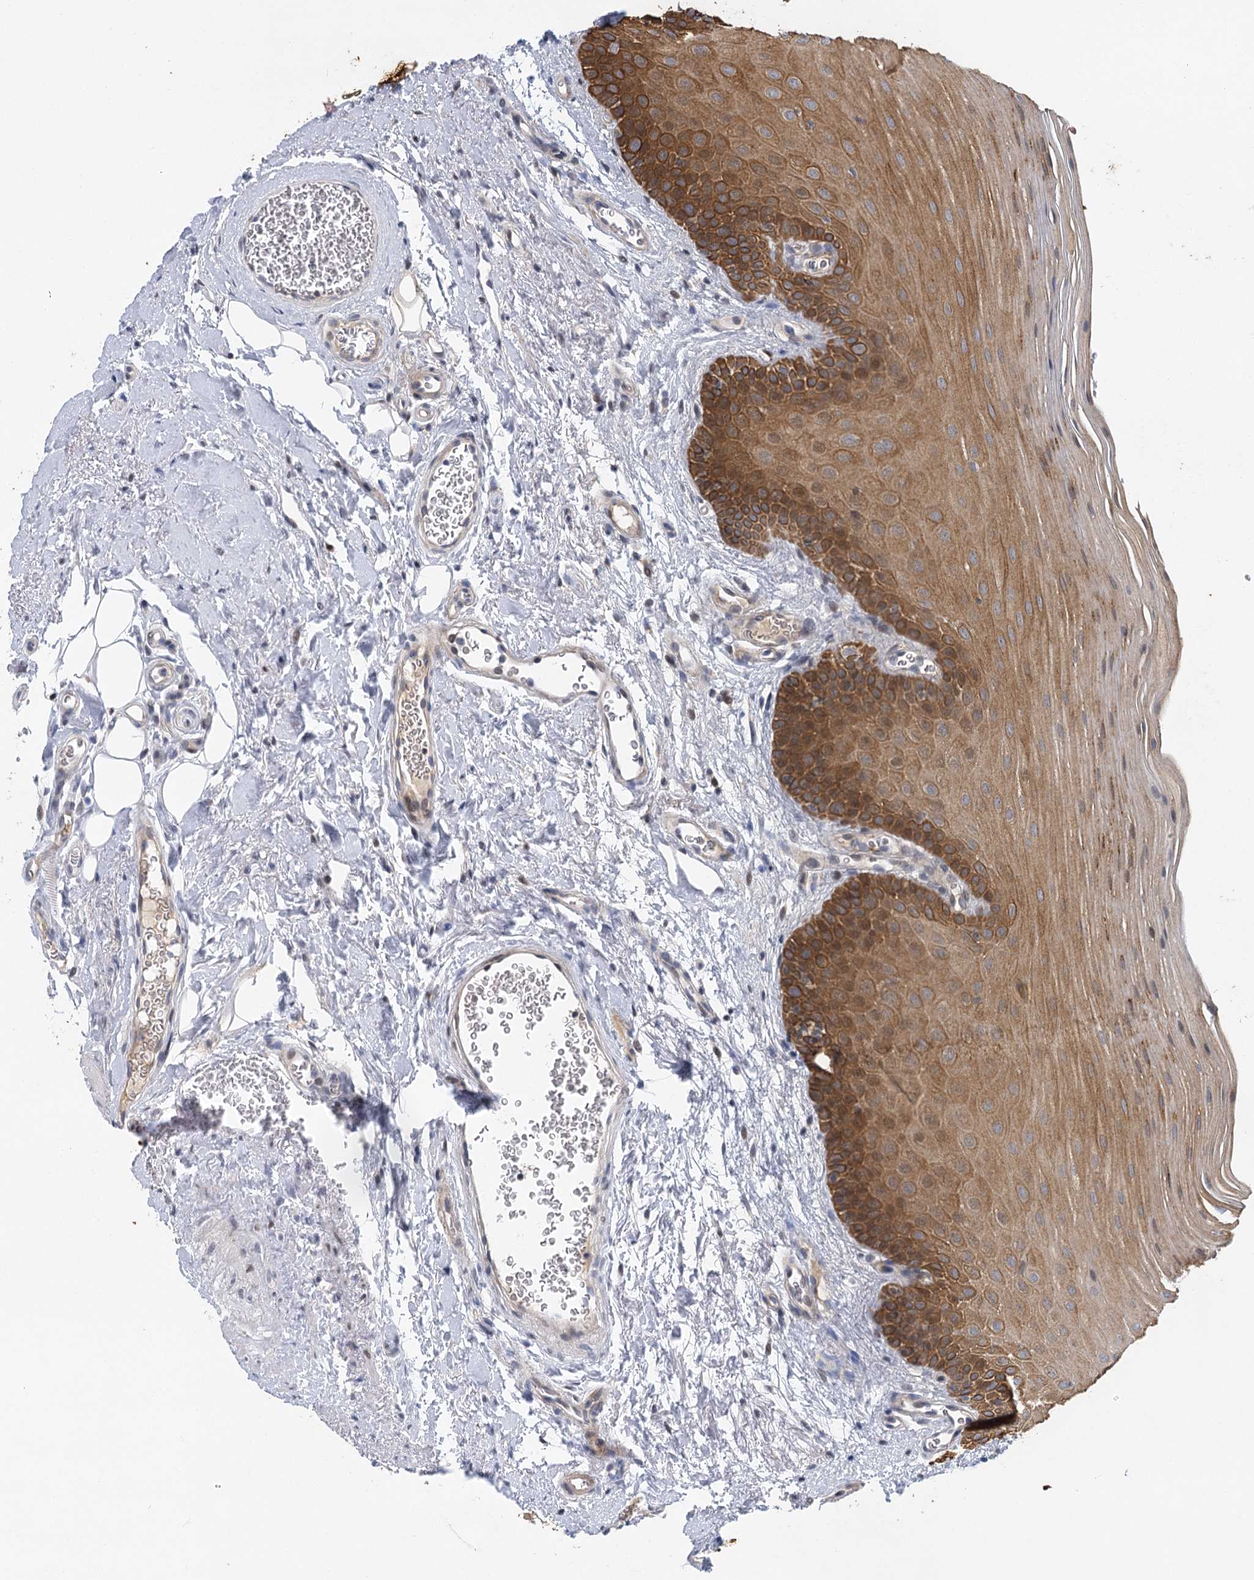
{"staining": {"intensity": "moderate", "quantity": ">75%", "location": "cytoplasmic/membranous"}, "tissue": "oral mucosa", "cell_type": "Squamous epithelial cells", "image_type": "normal", "snomed": [{"axis": "morphology", "description": "Normal tissue, NOS"}, {"axis": "topography", "description": "Oral tissue"}], "caption": "Immunohistochemistry (IHC) histopathology image of normal oral mucosa stained for a protein (brown), which displays medium levels of moderate cytoplasmic/membranous positivity in about >75% of squamous epithelial cells.", "gene": "IL11RA", "patient": {"sex": "male", "age": 68}}